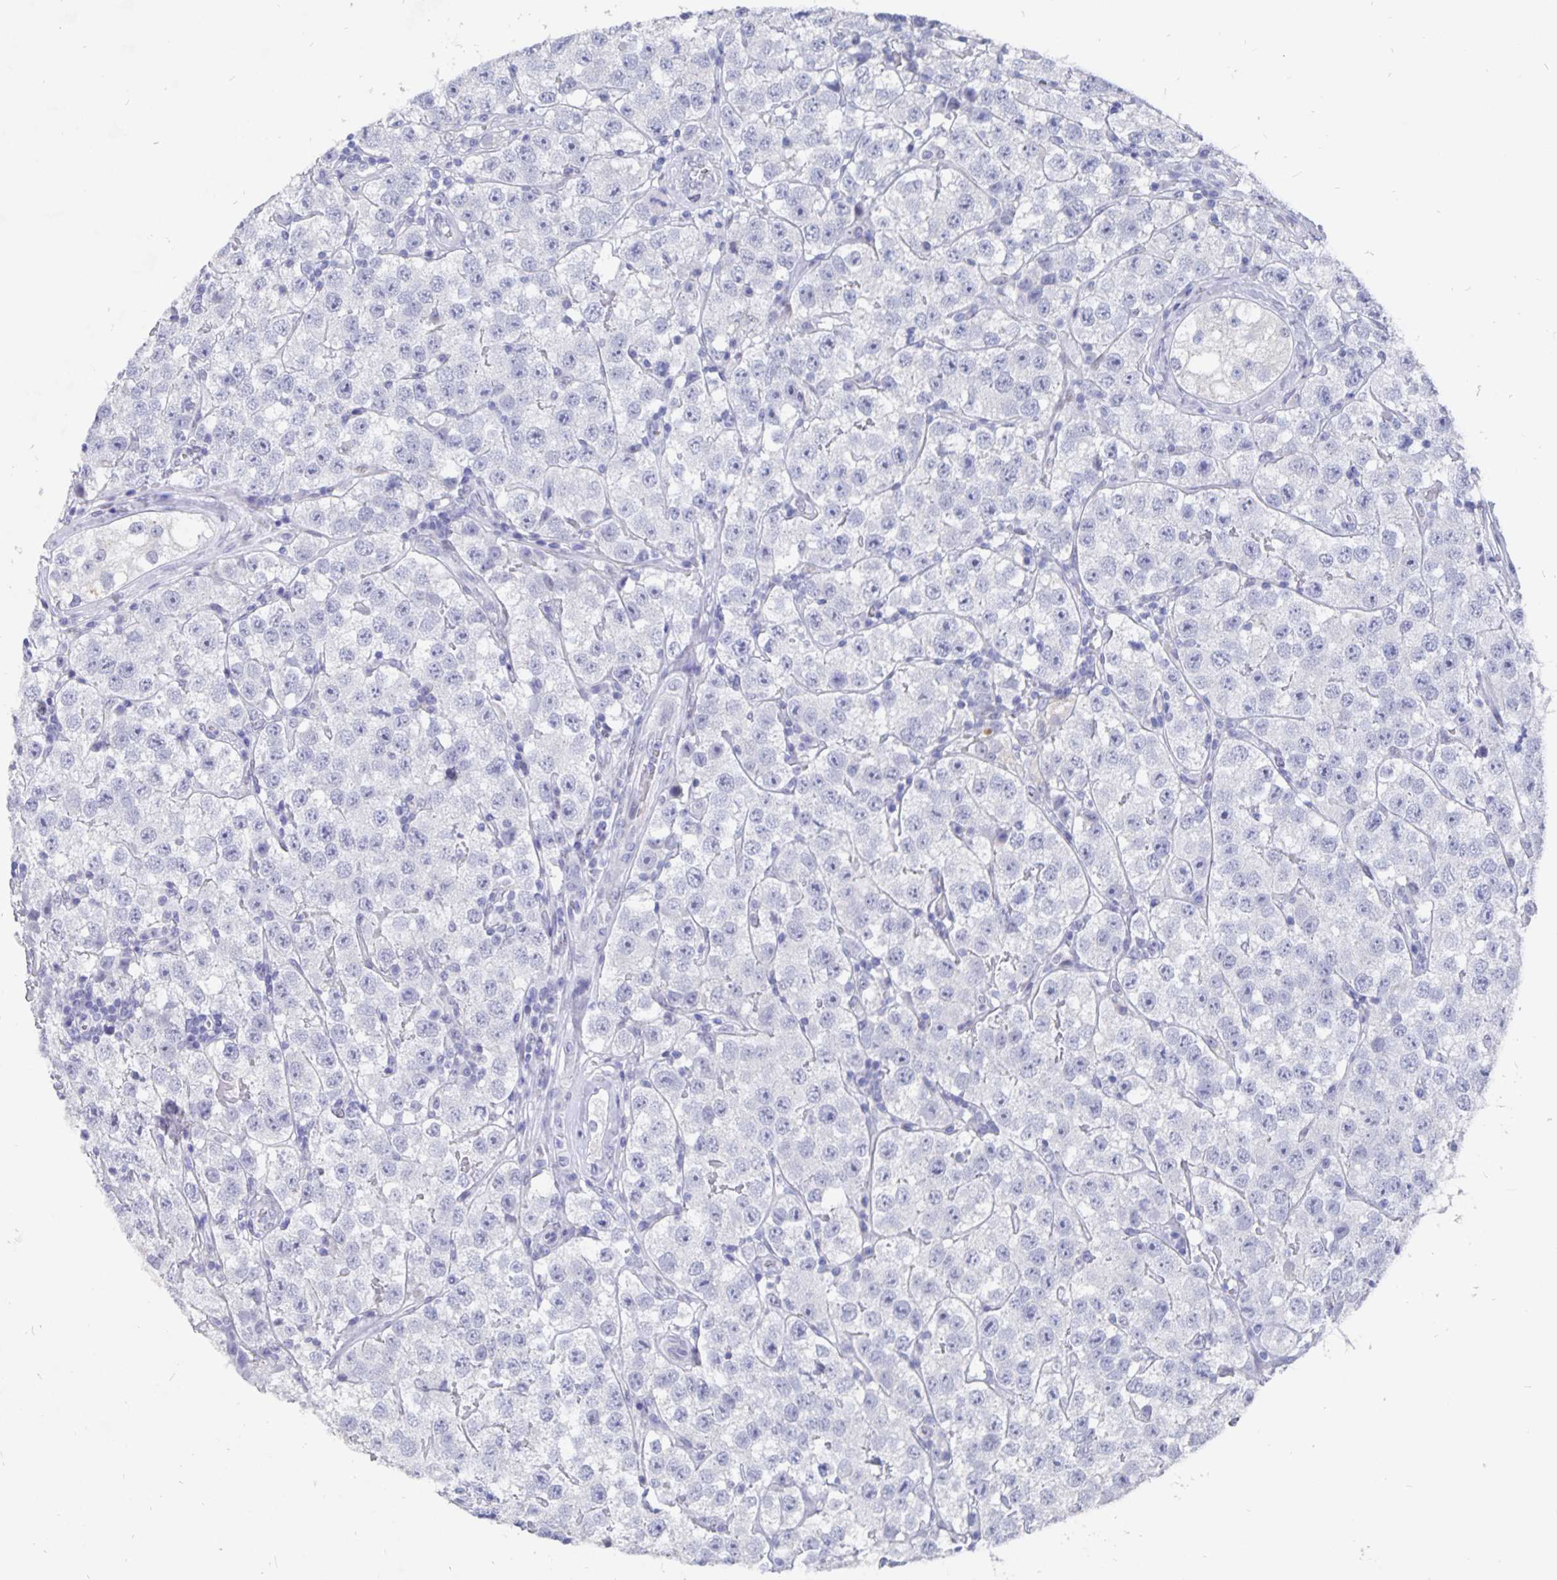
{"staining": {"intensity": "negative", "quantity": "none", "location": "none"}, "tissue": "testis cancer", "cell_type": "Tumor cells", "image_type": "cancer", "snomed": [{"axis": "morphology", "description": "Seminoma, NOS"}, {"axis": "topography", "description": "Testis"}], "caption": "Immunohistochemistry image of neoplastic tissue: seminoma (testis) stained with DAB reveals no significant protein expression in tumor cells.", "gene": "SMOC1", "patient": {"sex": "male", "age": 34}}